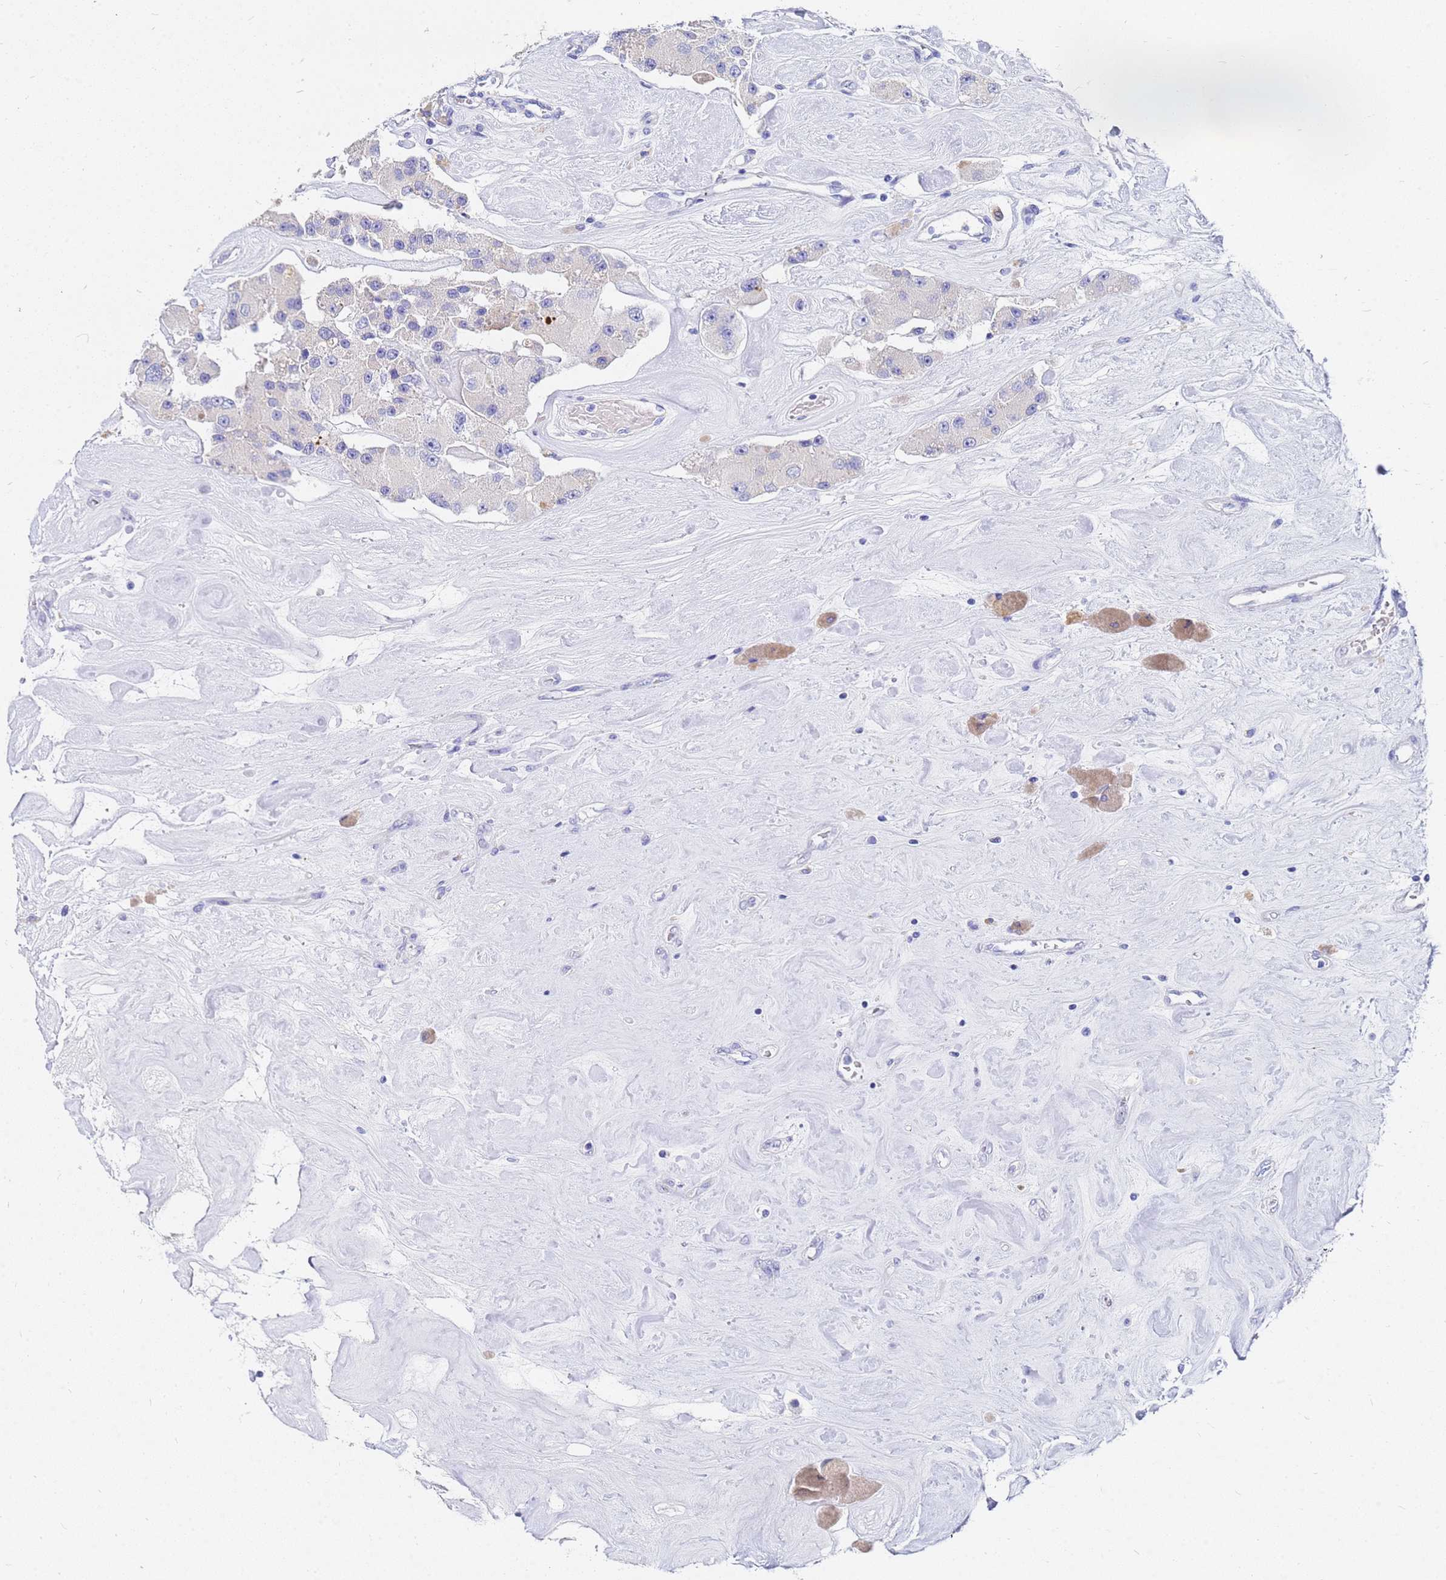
{"staining": {"intensity": "negative", "quantity": "none", "location": "none"}, "tissue": "carcinoid", "cell_type": "Tumor cells", "image_type": "cancer", "snomed": [{"axis": "morphology", "description": "Carcinoid, malignant, NOS"}, {"axis": "topography", "description": "Pancreas"}], "caption": "The micrograph shows no staining of tumor cells in carcinoid. (DAB (3,3'-diaminobenzidine) immunohistochemistry (IHC), high magnification).", "gene": "C2orf72", "patient": {"sex": "male", "age": 41}}